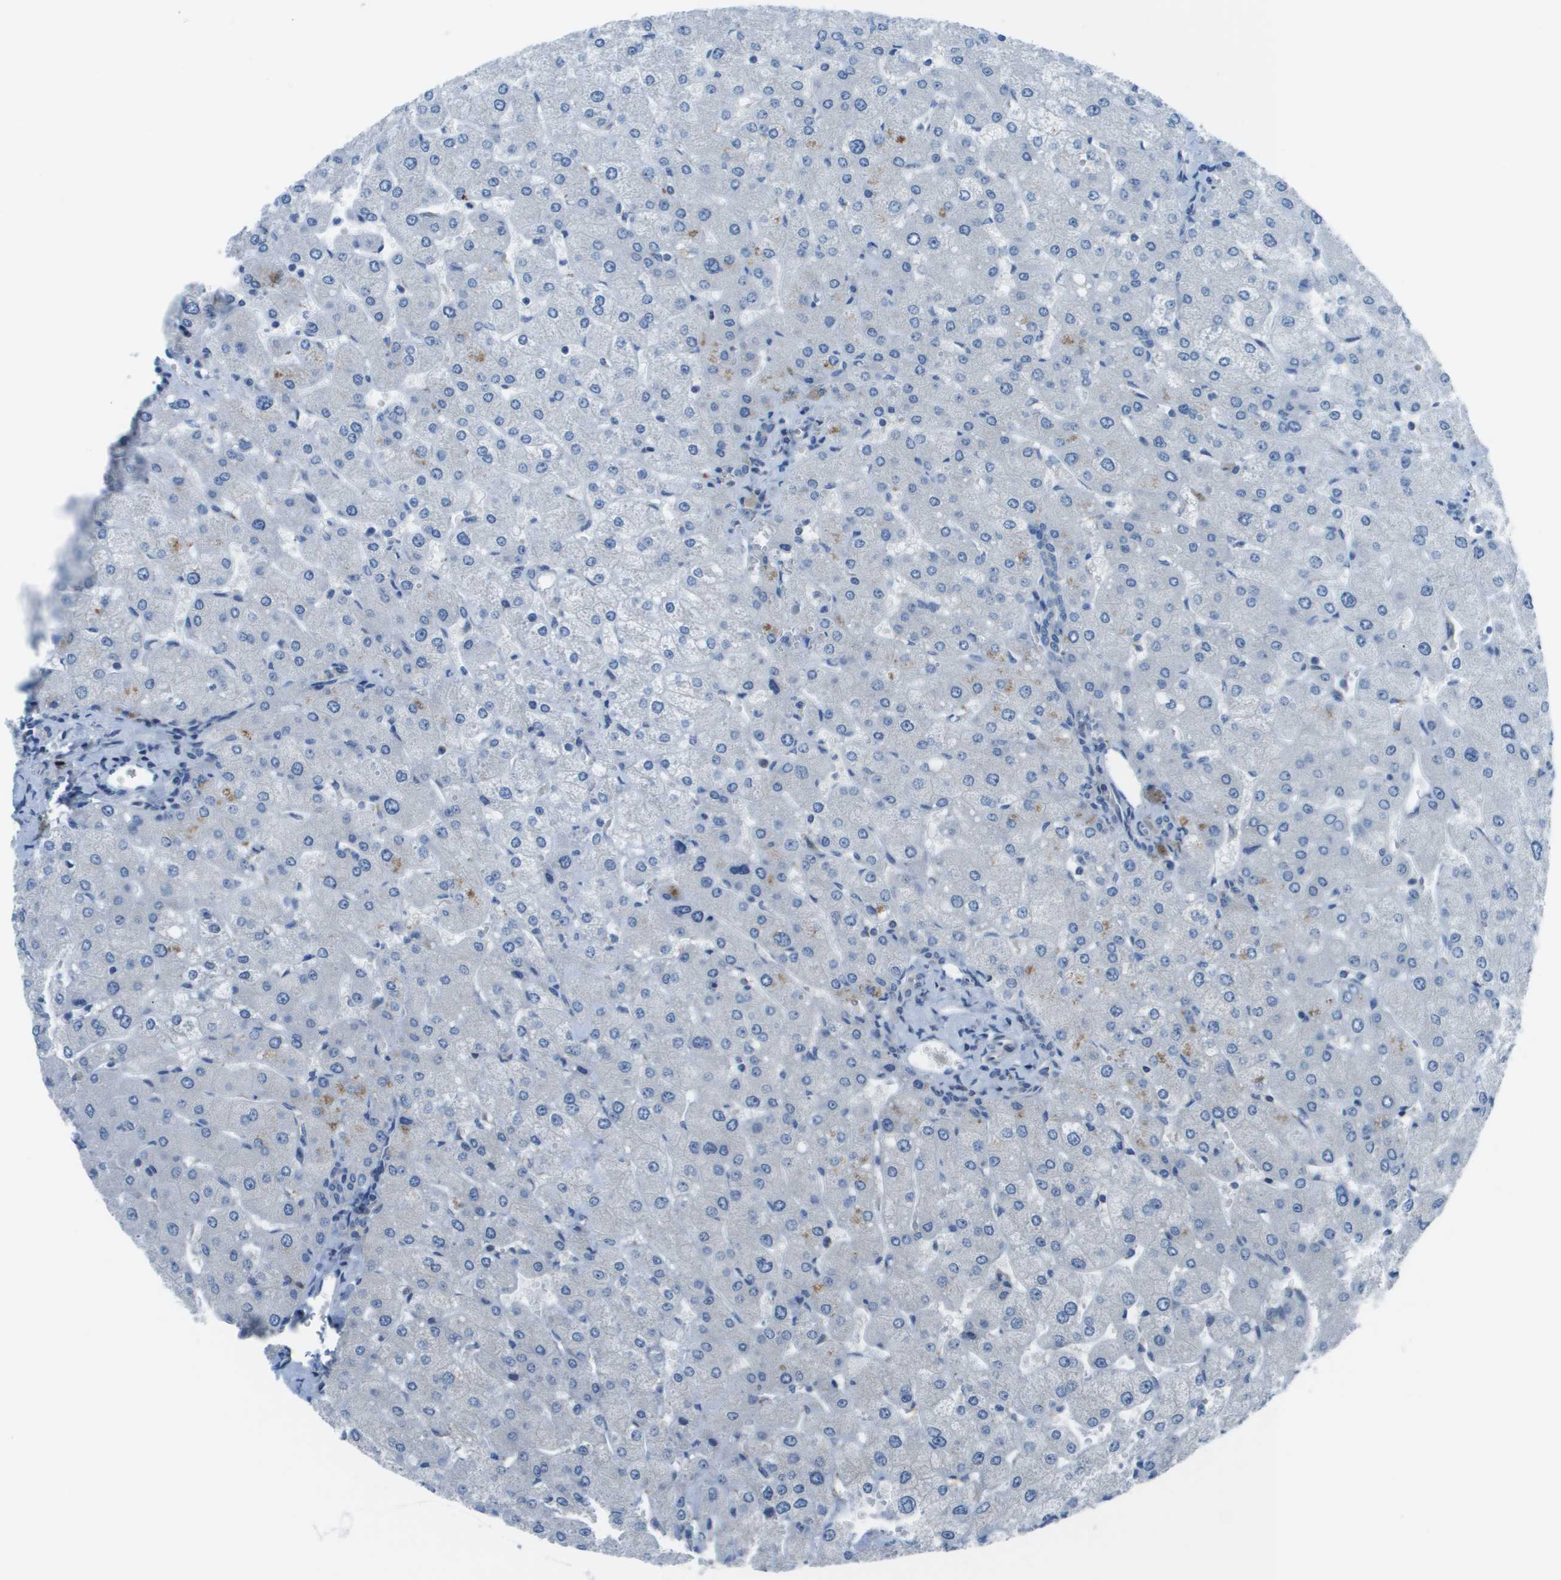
{"staining": {"intensity": "negative", "quantity": "none", "location": "none"}, "tissue": "liver", "cell_type": "Cholangiocytes", "image_type": "normal", "snomed": [{"axis": "morphology", "description": "Normal tissue, NOS"}, {"axis": "topography", "description": "Liver"}], "caption": "High magnification brightfield microscopy of benign liver stained with DAB (3,3'-diaminobenzidine) (brown) and counterstained with hematoxylin (blue): cholangiocytes show no significant positivity. Brightfield microscopy of immunohistochemistry stained with DAB (3,3'-diaminobenzidine) (brown) and hematoxylin (blue), captured at high magnification.", "gene": "STIP1", "patient": {"sex": "male", "age": 55}}